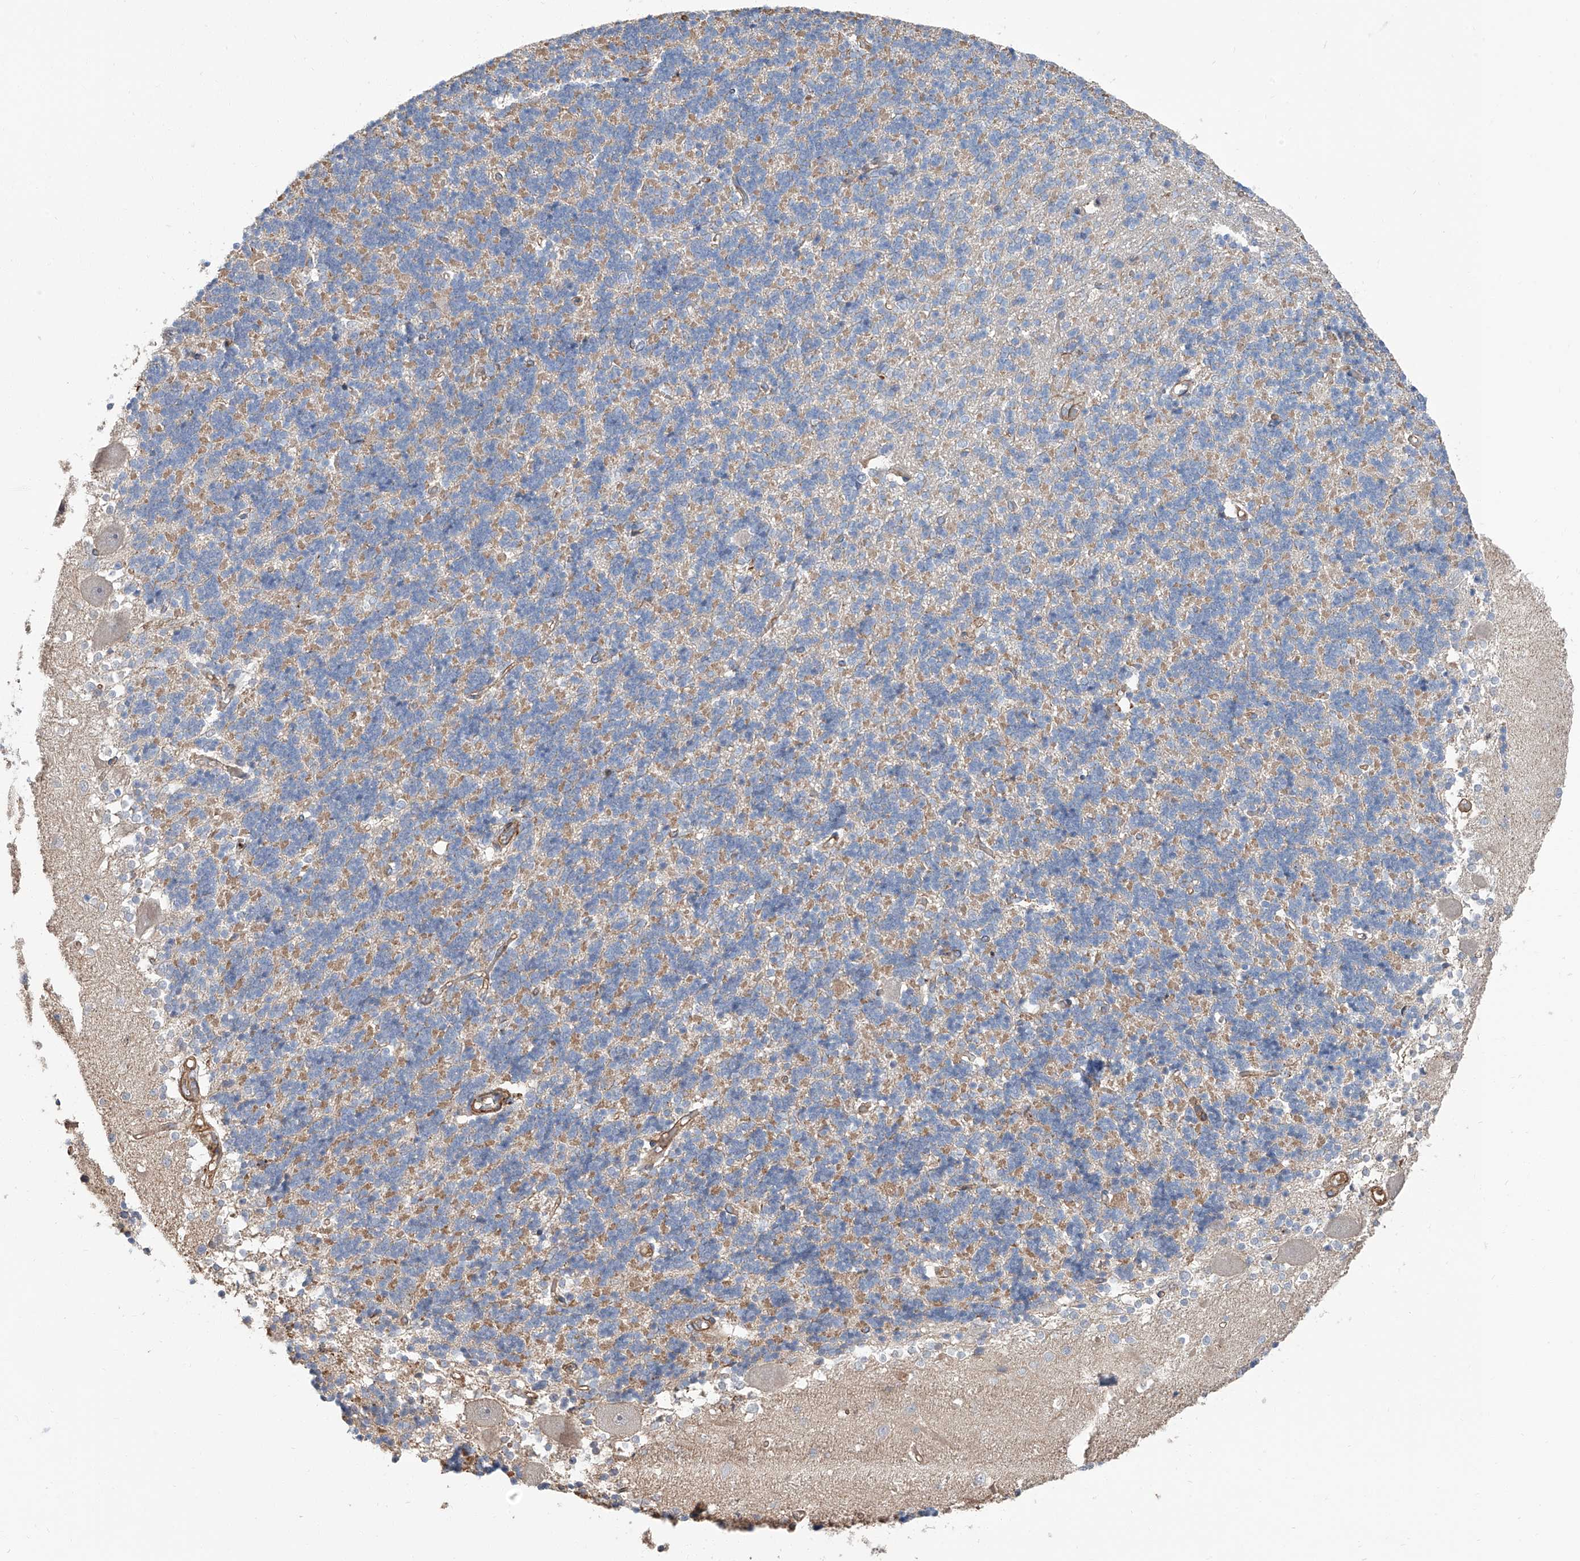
{"staining": {"intensity": "negative", "quantity": "none", "location": "none"}, "tissue": "cerebellum", "cell_type": "Cells in granular layer", "image_type": "normal", "snomed": [{"axis": "morphology", "description": "Normal tissue, NOS"}, {"axis": "topography", "description": "Cerebellum"}], "caption": "IHC micrograph of benign cerebellum stained for a protein (brown), which displays no expression in cells in granular layer. (Stains: DAB (3,3'-diaminobenzidine) immunohistochemistry with hematoxylin counter stain, Microscopy: brightfield microscopy at high magnification).", "gene": "PIEZO2", "patient": {"sex": "male", "age": 37}}